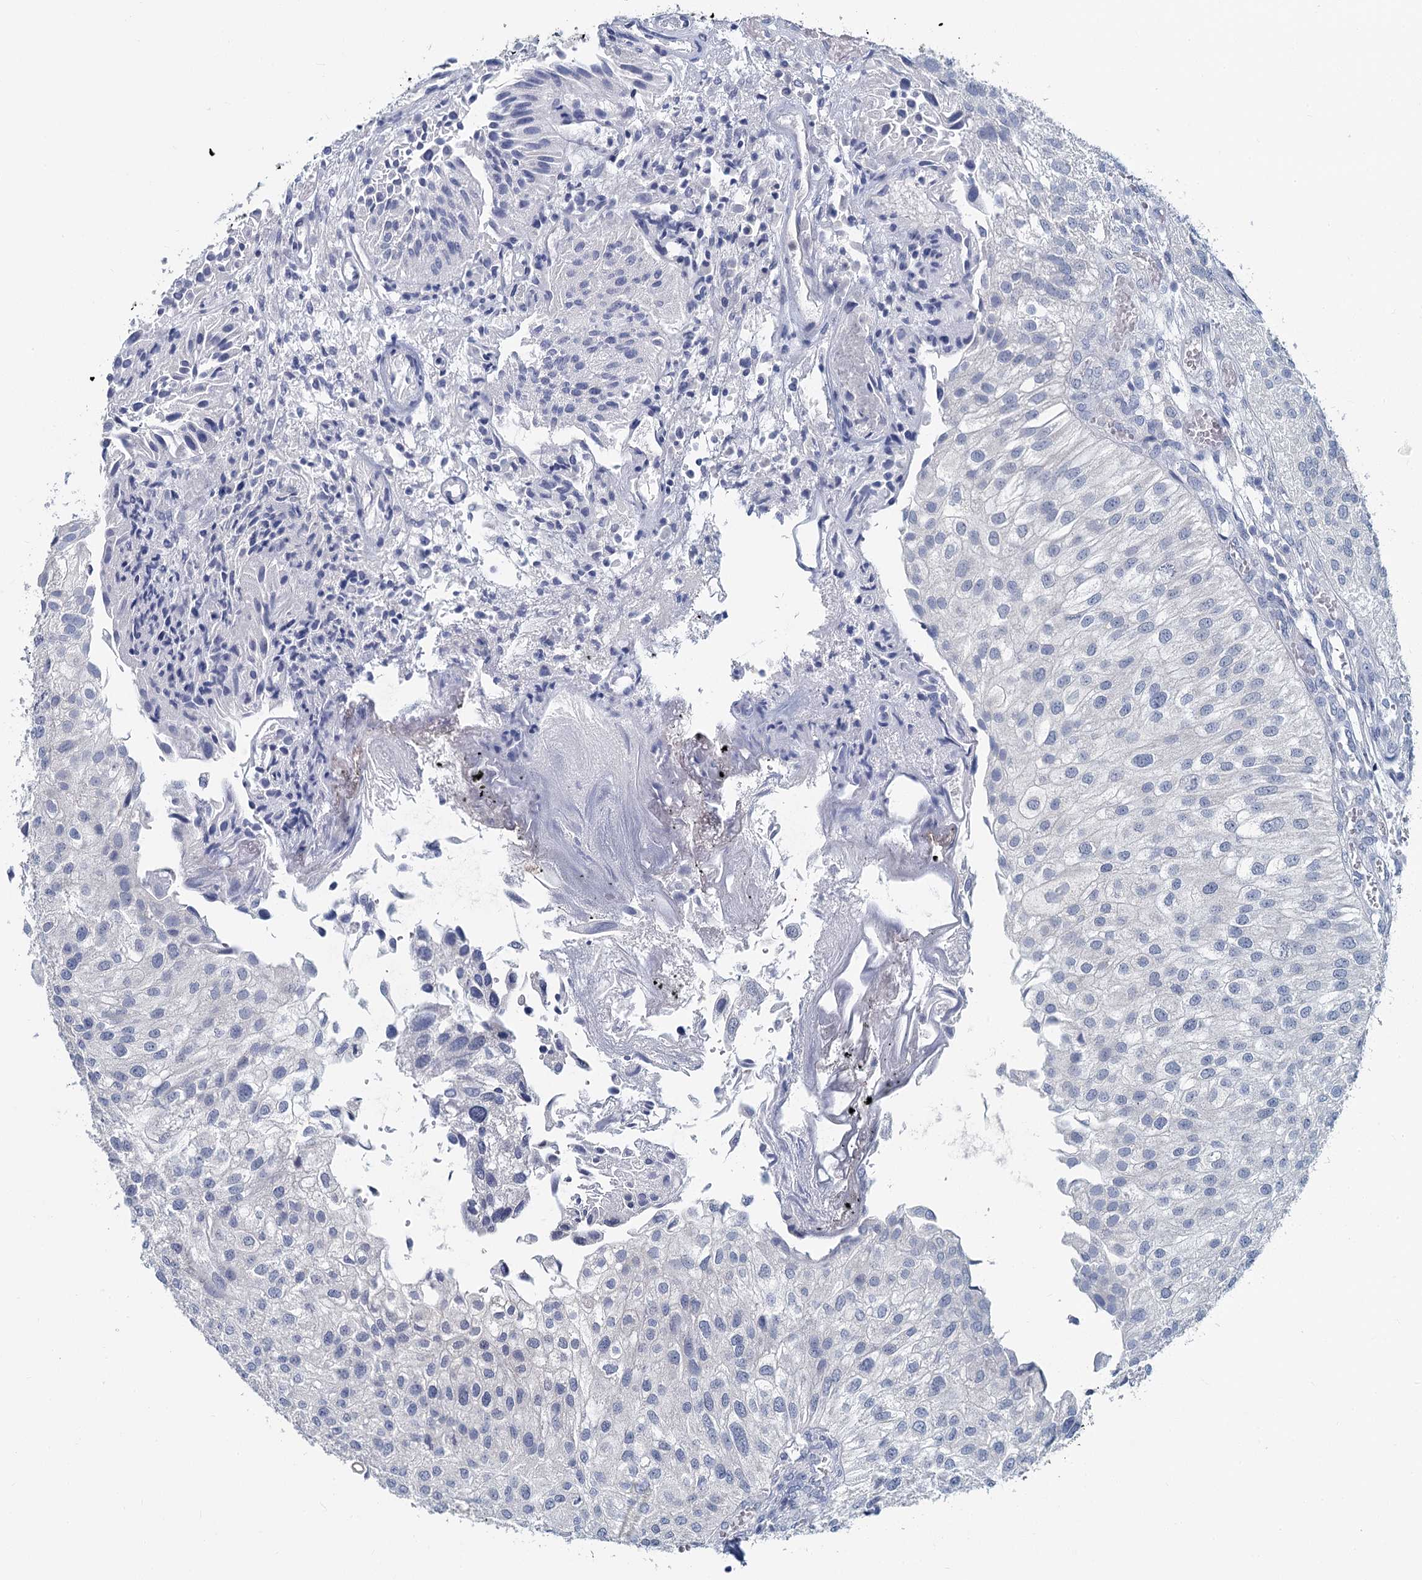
{"staining": {"intensity": "negative", "quantity": "none", "location": "none"}, "tissue": "urothelial cancer", "cell_type": "Tumor cells", "image_type": "cancer", "snomed": [{"axis": "morphology", "description": "Urothelial carcinoma, Low grade"}, {"axis": "topography", "description": "Urinary bladder"}], "caption": "This is a photomicrograph of IHC staining of urothelial cancer, which shows no expression in tumor cells. (Stains: DAB (3,3'-diaminobenzidine) IHC with hematoxylin counter stain, Microscopy: brightfield microscopy at high magnification).", "gene": "CHGA", "patient": {"sex": "female", "age": 89}}